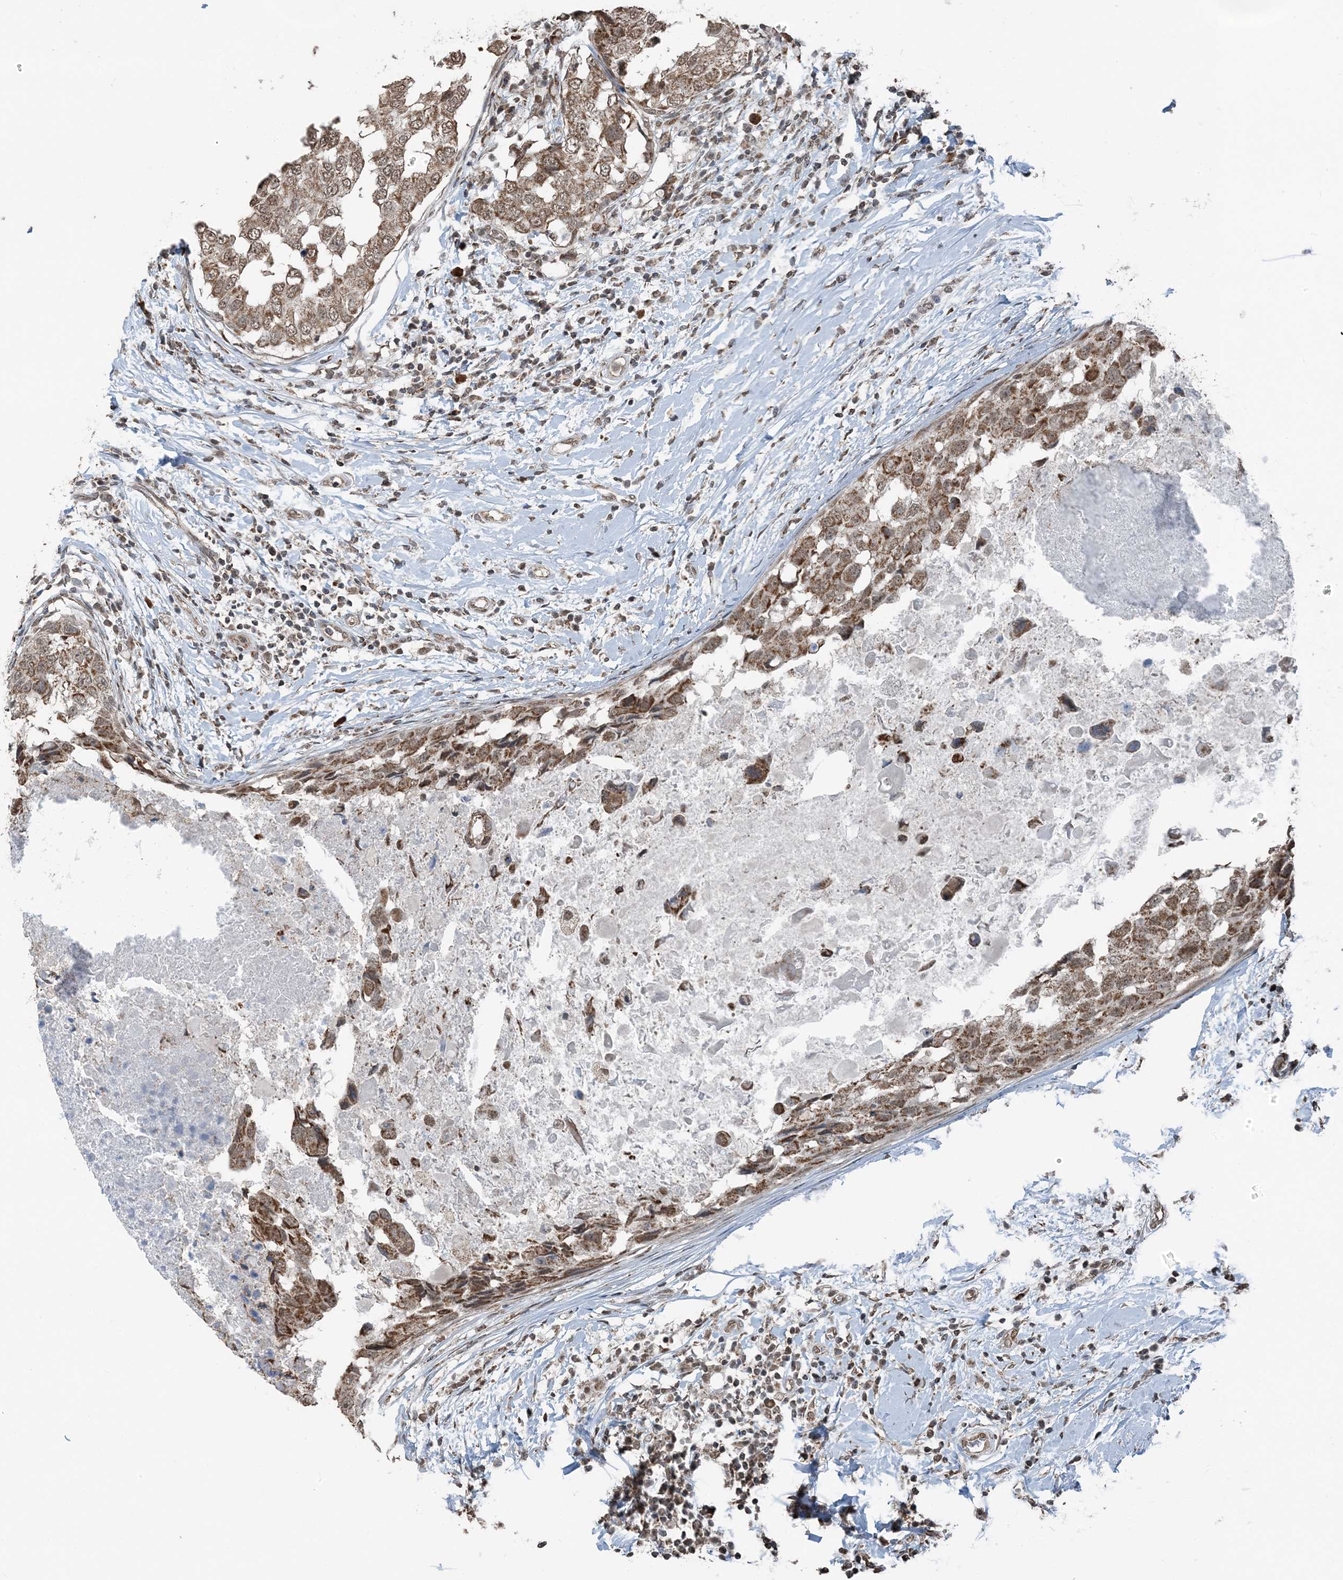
{"staining": {"intensity": "moderate", "quantity": ">75%", "location": "cytoplasmic/membranous"}, "tissue": "breast cancer", "cell_type": "Tumor cells", "image_type": "cancer", "snomed": [{"axis": "morphology", "description": "Duct carcinoma"}, {"axis": "topography", "description": "Breast"}], "caption": "Immunohistochemistry (DAB) staining of human infiltrating ductal carcinoma (breast) reveals moderate cytoplasmic/membranous protein staining in about >75% of tumor cells.", "gene": "PILRB", "patient": {"sex": "female", "age": 27}}